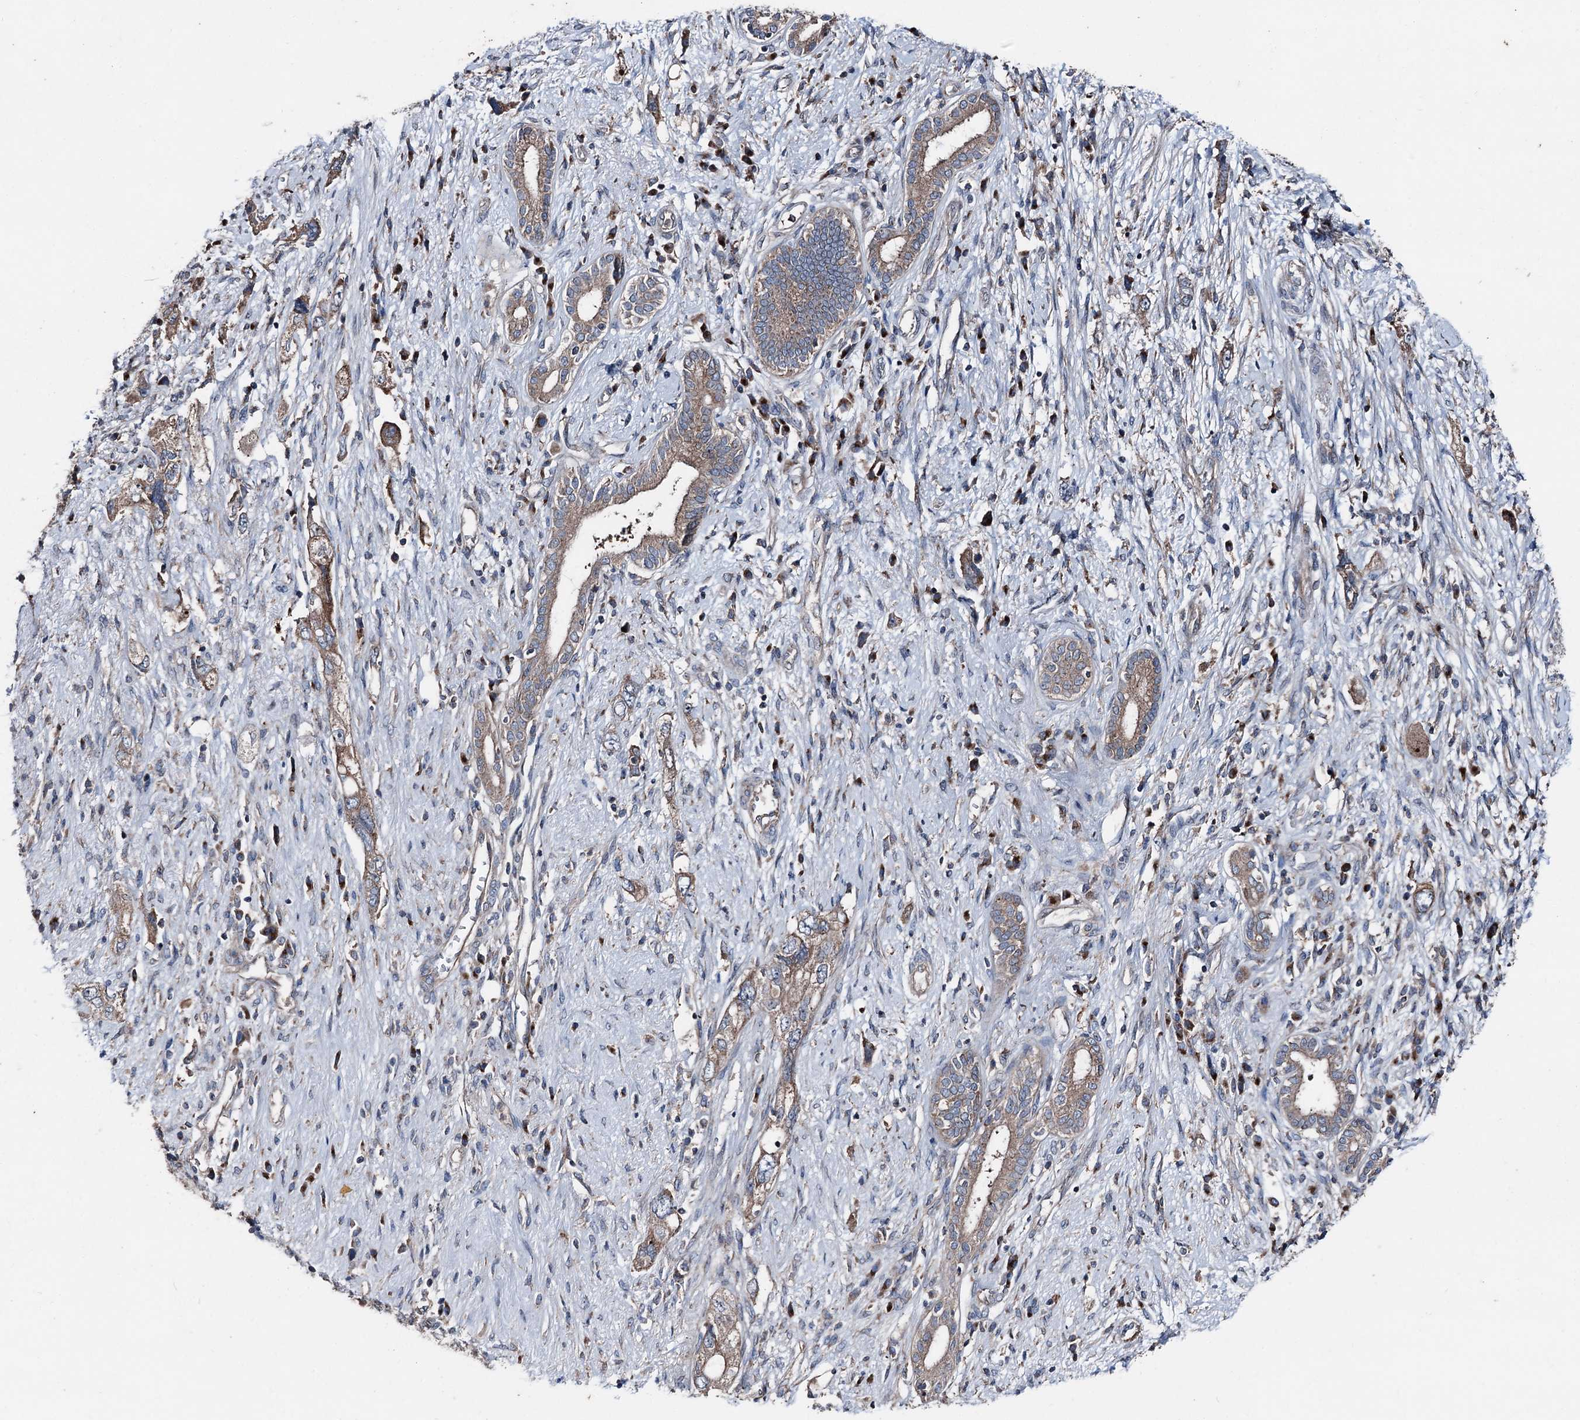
{"staining": {"intensity": "moderate", "quantity": ">75%", "location": "cytoplasmic/membranous"}, "tissue": "pancreatic cancer", "cell_type": "Tumor cells", "image_type": "cancer", "snomed": [{"axis": "morphology", "description": "Adenocarcinoma, NOS"}, {"axis": "topography", "description": "Pancreas"}], "caption": "Approximately >75% of tumor cells in pancreatic cancer display moderate cytoplasmic/membranous protein positivity as visualized by brown immunohistochemical staining.", "gene": "RUFY1", "patient": {"sex": "female", "age": 73}}